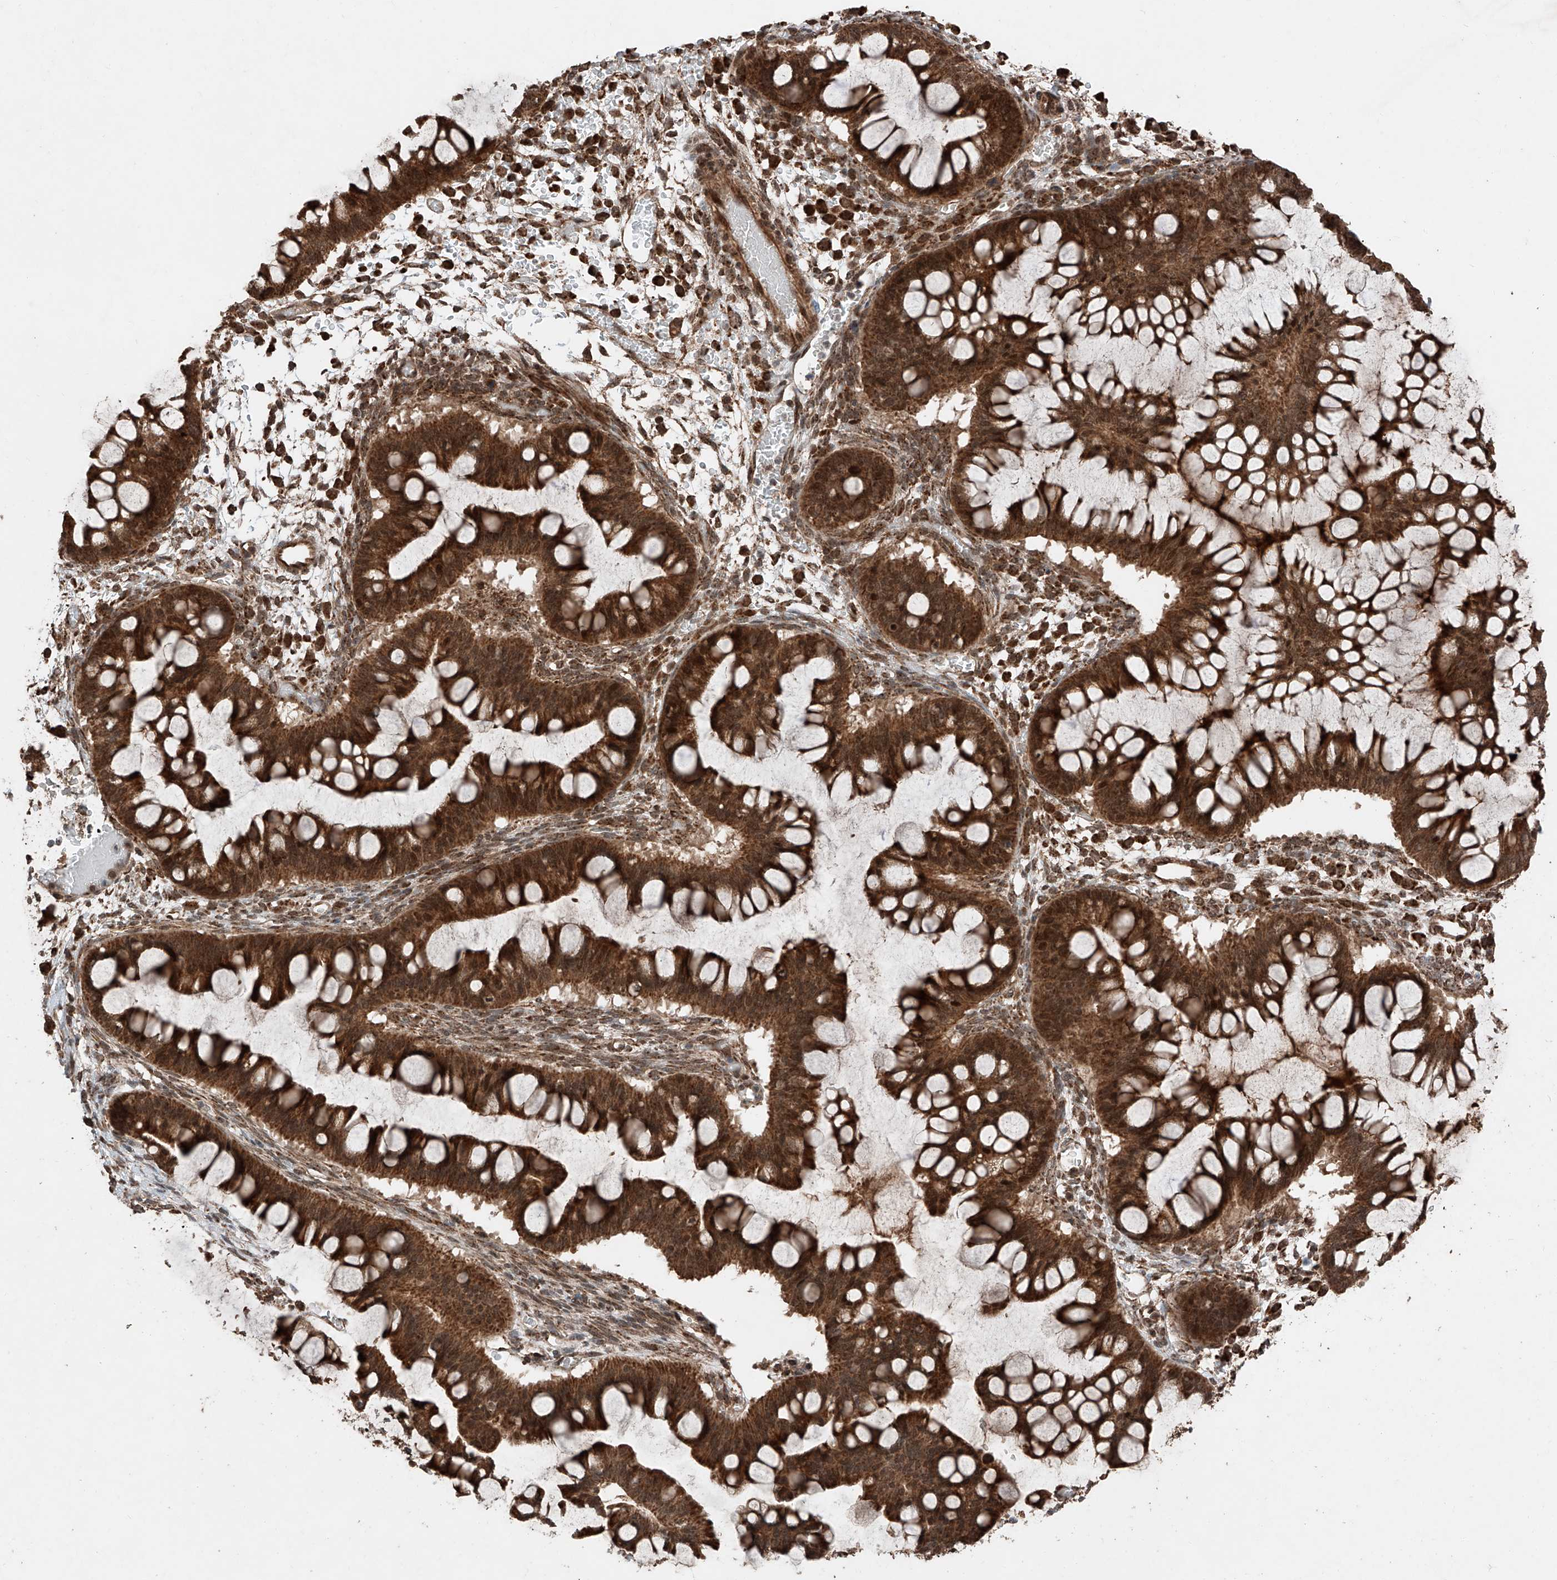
{"staining": {"intensity": "strong", "quantity": ">75%", "location": "cytoplasmic/membranous,nuclear"}, "tissue": "ovarian cancer", "cell_type": "Tumor cells", "image_type": "cancer", "snomed": [{"axis": "morphology", "description": "Cystadenocarcinoma, mucinous, NOS"}, {"axis": "topography", "description": "Ovary"}], "caption": "A brown stain labels strong cytoplasmic/membranous and nuclear expression of a protein in human ovarian mucinous cystadenocarcinoma tumor cells. (Stains: DAB in brown, nuclei in blue, Microscopy: brightfield microscopy at high magnification).", "gene": "ZSCAN29", "patient": {"sex": "female", "age": 73}}